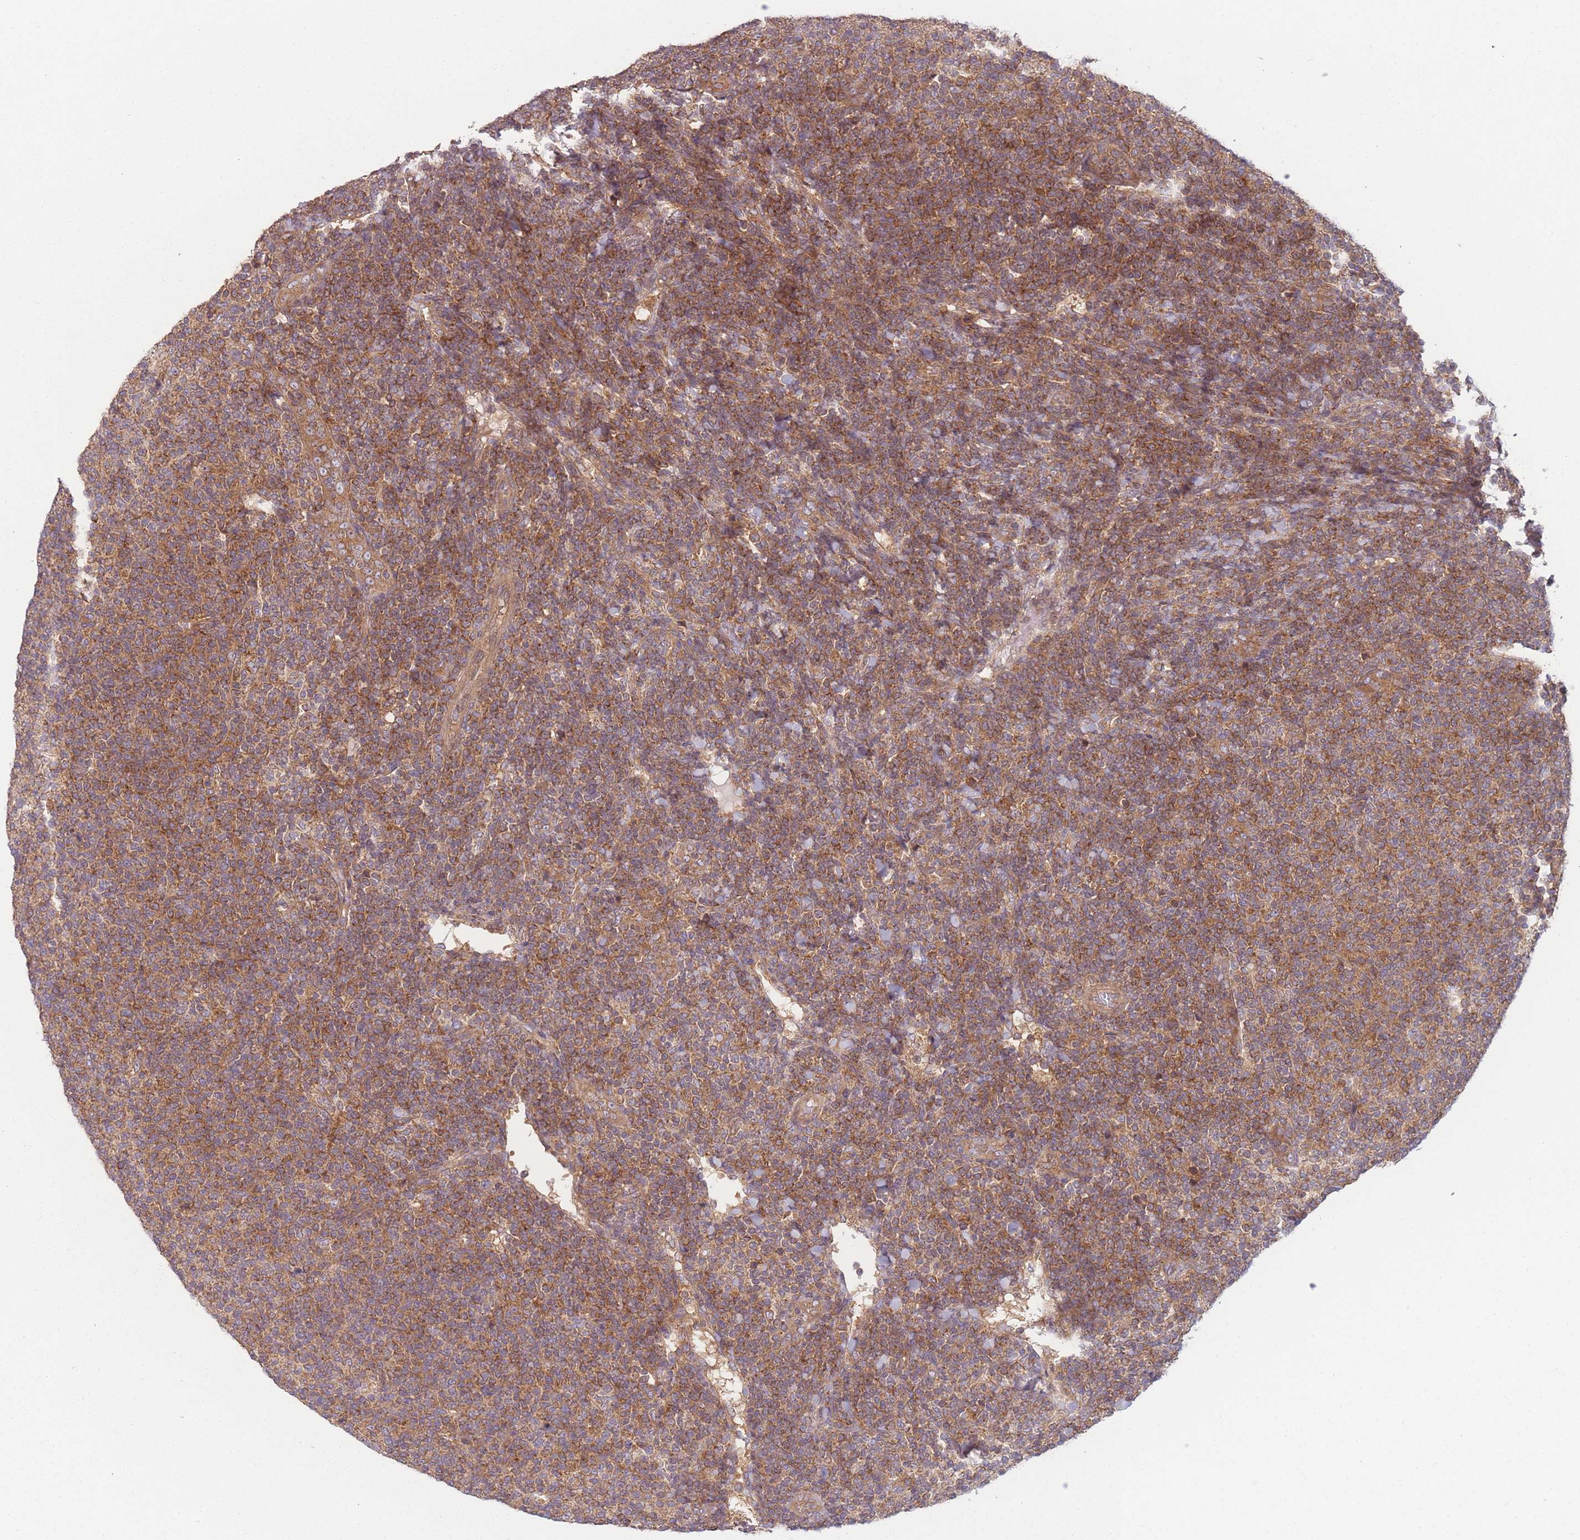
{"staining": {"intensity": "moderate", "quantity": ">75%", "location": "cytoplasmic/membranous"}, "tissue": "lymphoma", "cell_type": "Tumor cells", "image_type": "cancer", "snomed": [{"axis": "morphology", "description": "Malignant lymphoma, non-Hodgkin's type, Low grade"}, {"axis": "topography", "description": "Lymph node"}], "caption": "Immunohistochemistry staining of malignant lymphoma, non-Hodgkin's type (low-grade), which shows medium levels of moderate cytoplasmic/membranous positivity in about >75% of tumor cells indicating moderate cytoplasmic/membranous protein staining. The staining was performed using DAB (brown) for protein detection and nuclei were counterstained in hematoxylin (blue).", "gene": "WASHC2A", "patient": {"sex": "male", "age": 66}}